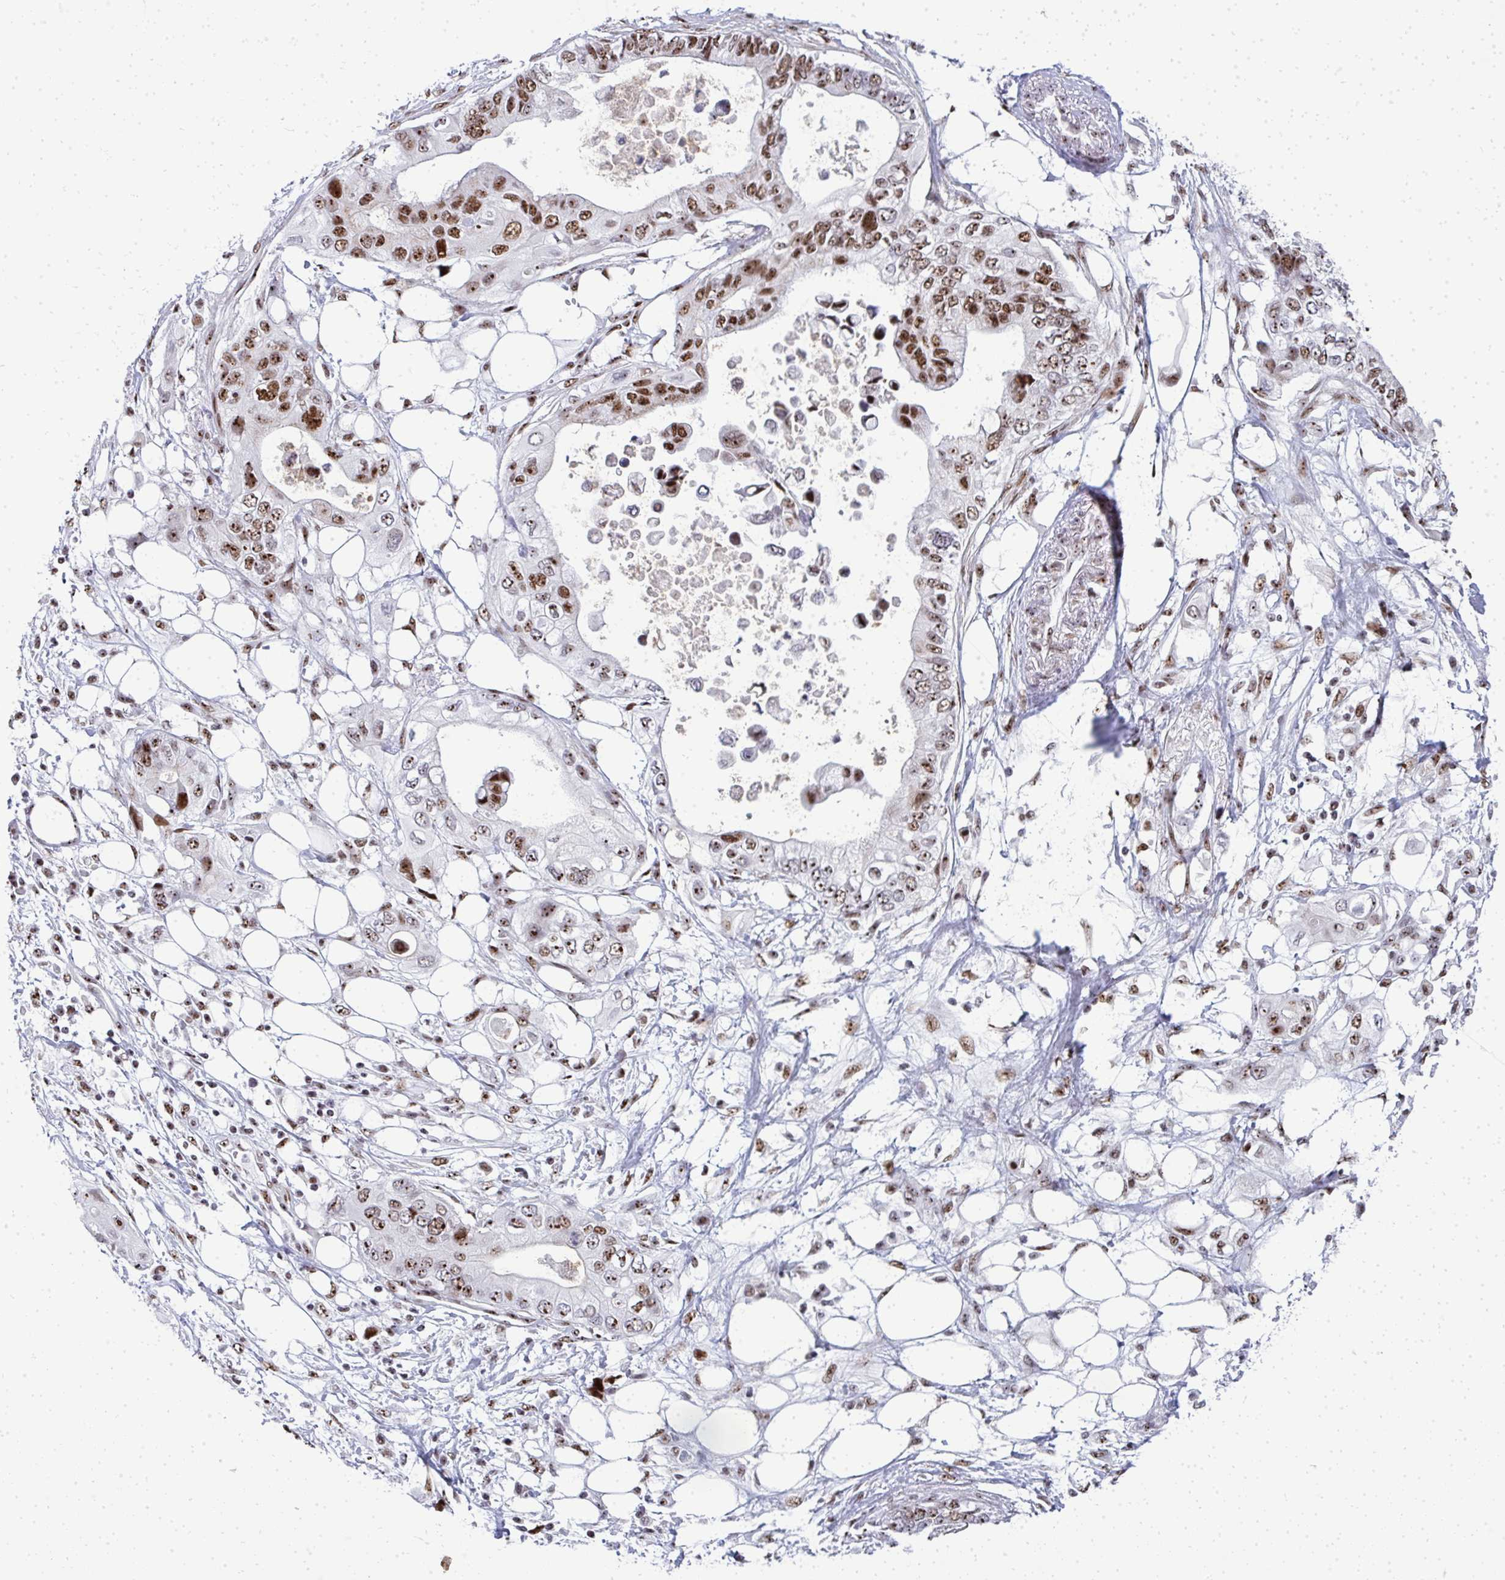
{"staining": {"intensity": "moderate", "quantity": ">75%", "location": "nuclear"}, "tissue": "pancreatic cancer", "cell_type": "Tumor cells", "image_type": "cancer", "snomed": [{"axis": "morphology", "description": "Adenocarcinoma, NOS"}, {"axis": "topography", "description": "Pancreas"}], "caption": "This photomicrograph displays IHC staining of human adenocarcinoma (pancreatic), with medium moderate nuclear staining in approximately >75% of tumor cells.", "gene": "SIRT7", "patient": {"sex": "female", "age": 63}}